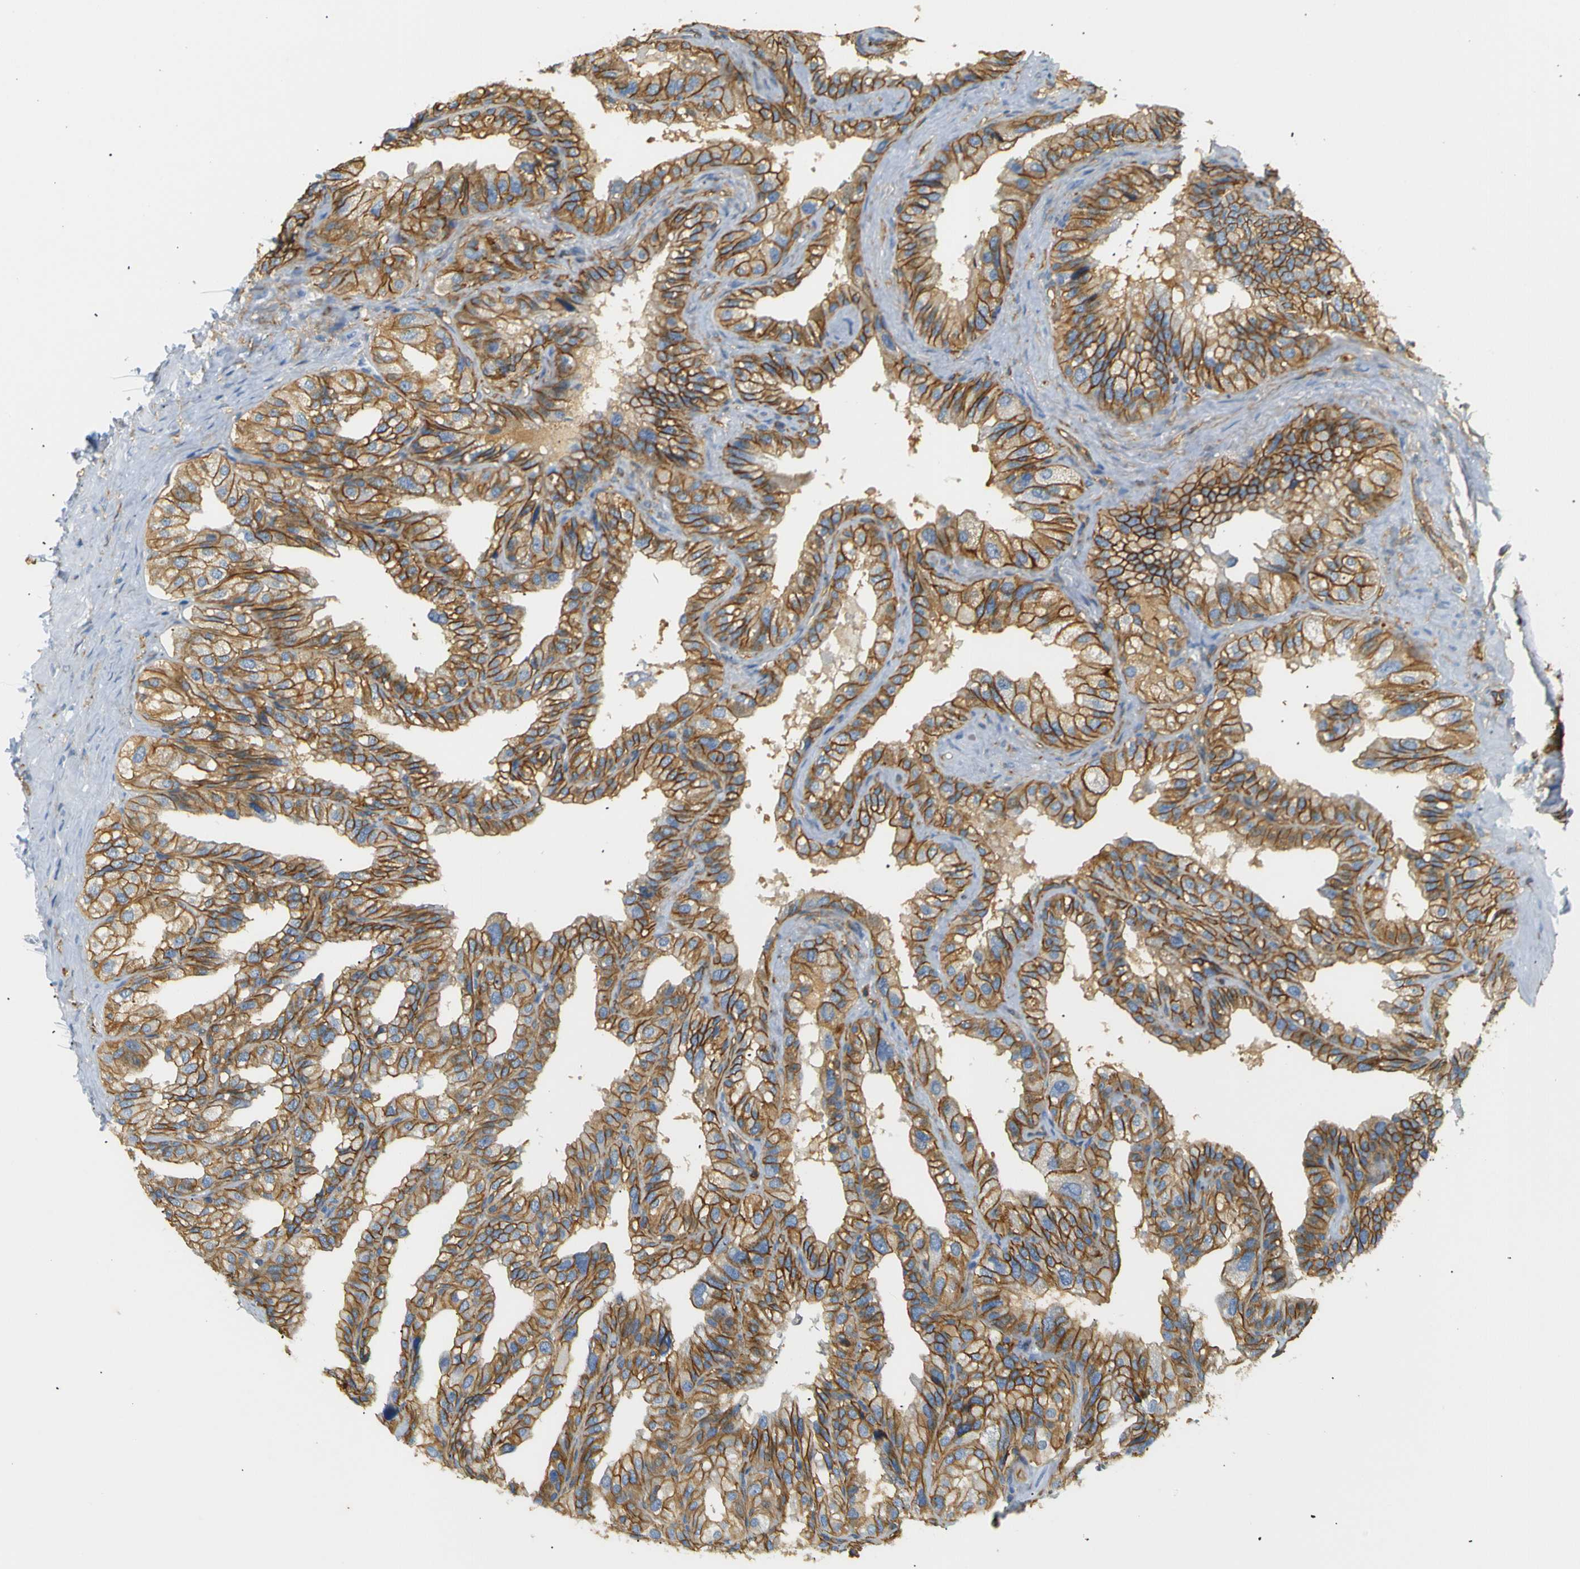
{"staining": {"intensity": "strong", "quantity": ">75%", "location": "cytoplasmic/membranous"}, "tissue": "seminal vesicle", "cell_type": "Glandular cells", "image_type": "normal", "snomed": [{"axis": "morphology", "description": "Normal tissue, NOS"}, {"axis": "topography", "description": "Seminal veicle"}], "caption": "Immunohistochemical staining of benign human seminal vesicle demonstrates strong cytoplasmic/membranous protein positivity in approximately >75% of glandular cells. (DAB (3,3'-diaminobenzidine) IHC, brown staining for protein, blue staining for nuclei).", "gene": "SPTBN1", "patient": {"sex": "male", "age": 68}}